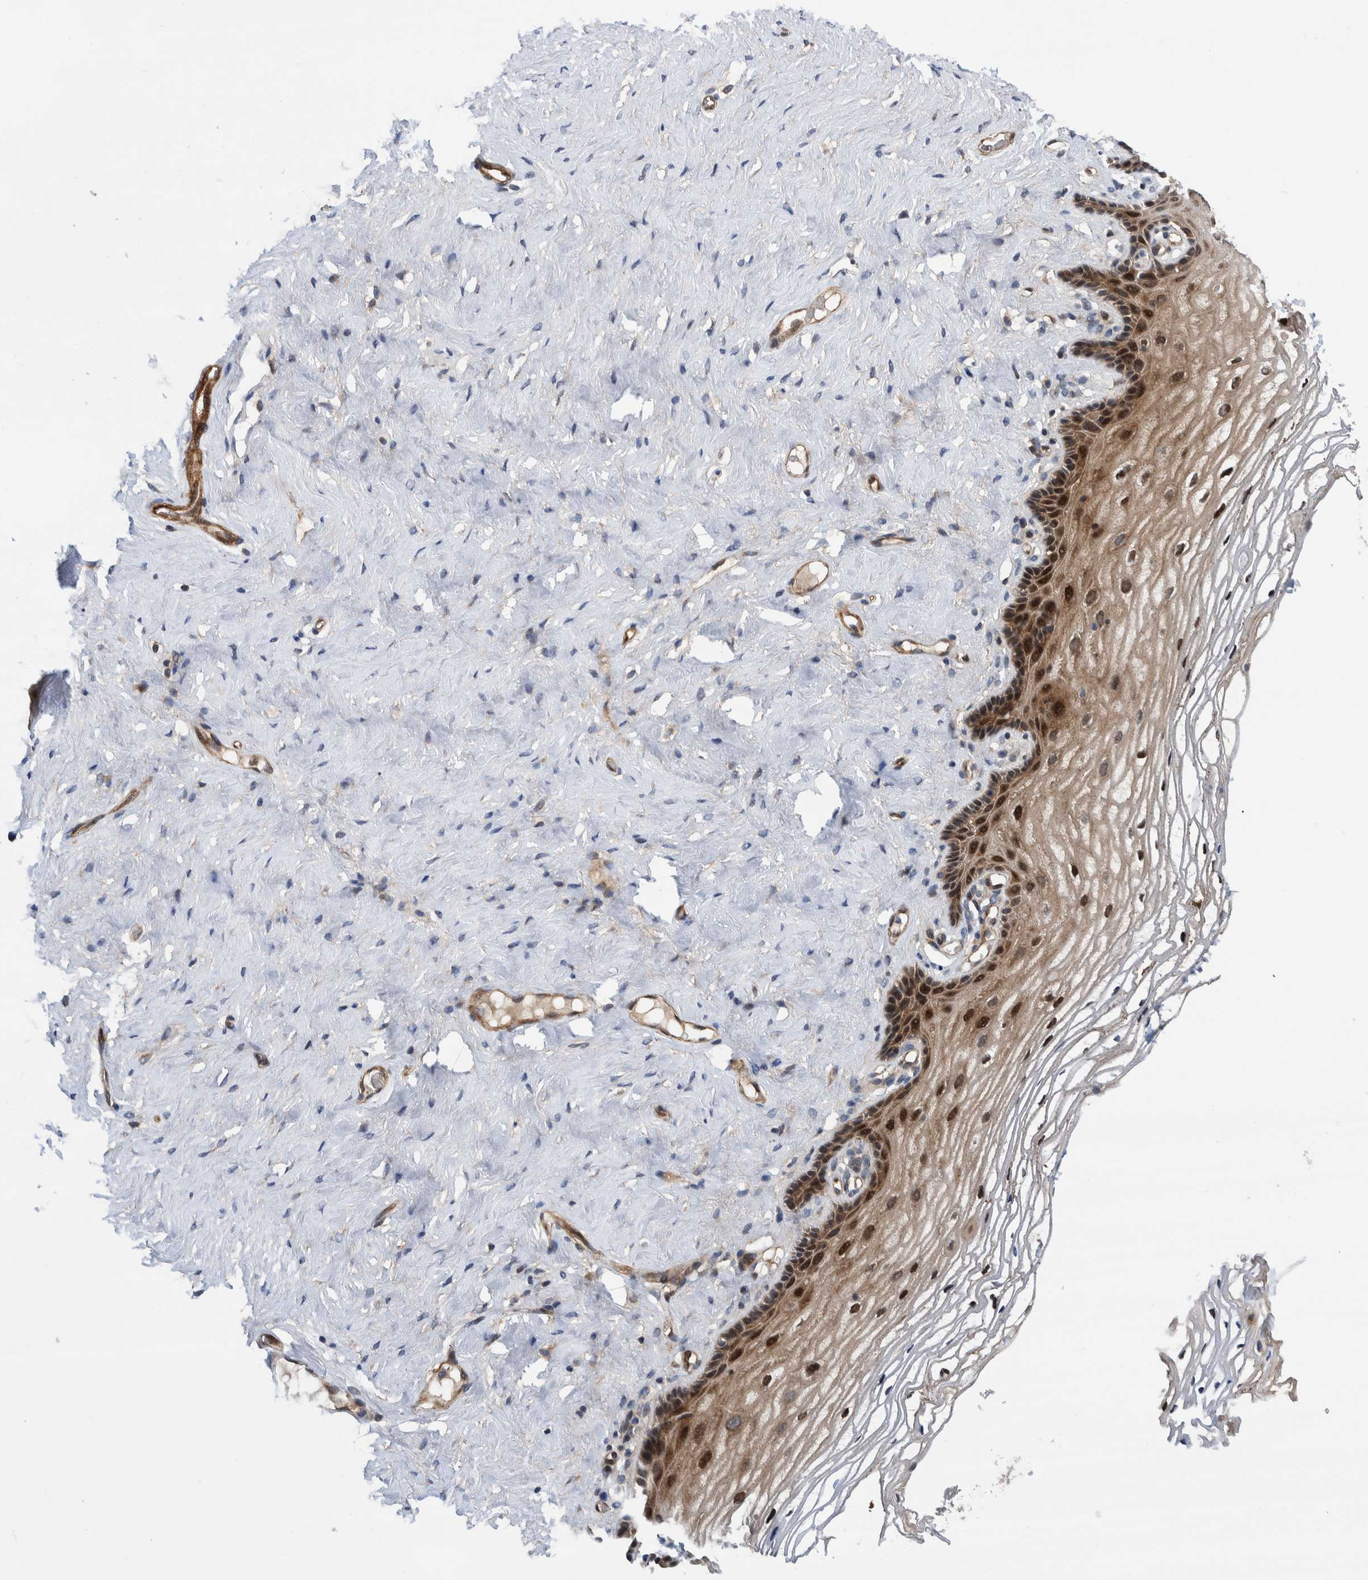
{"staining": {"intensity": "strong", "quantity": "25%-75%", "location": "cytoplasmic/membranous,nuclear"}, "tissue": "vagina", "cell_type": "Squamous epithelial cells", "image_type": "normal", "snomed": [{"axis": "morphology", "description": "Normal tissue, NOS"}, {"axis": "morphology", "description": "Adenocarcinoma, NOS"}, {"axis": "topography", "description": "Rectum"}, {"axis": "topography", "description": "Vagina"}], "caption": "Approximately 25%-75% of squamous epithelial cells in unremarkable human vagina exhibit strong cytoplasmic/membranous,nuclear protein expression as visualized by brown immunohistochemical staining.", "gene": "GRPEL2", "patient": {"sex": "female", "age": 71}}